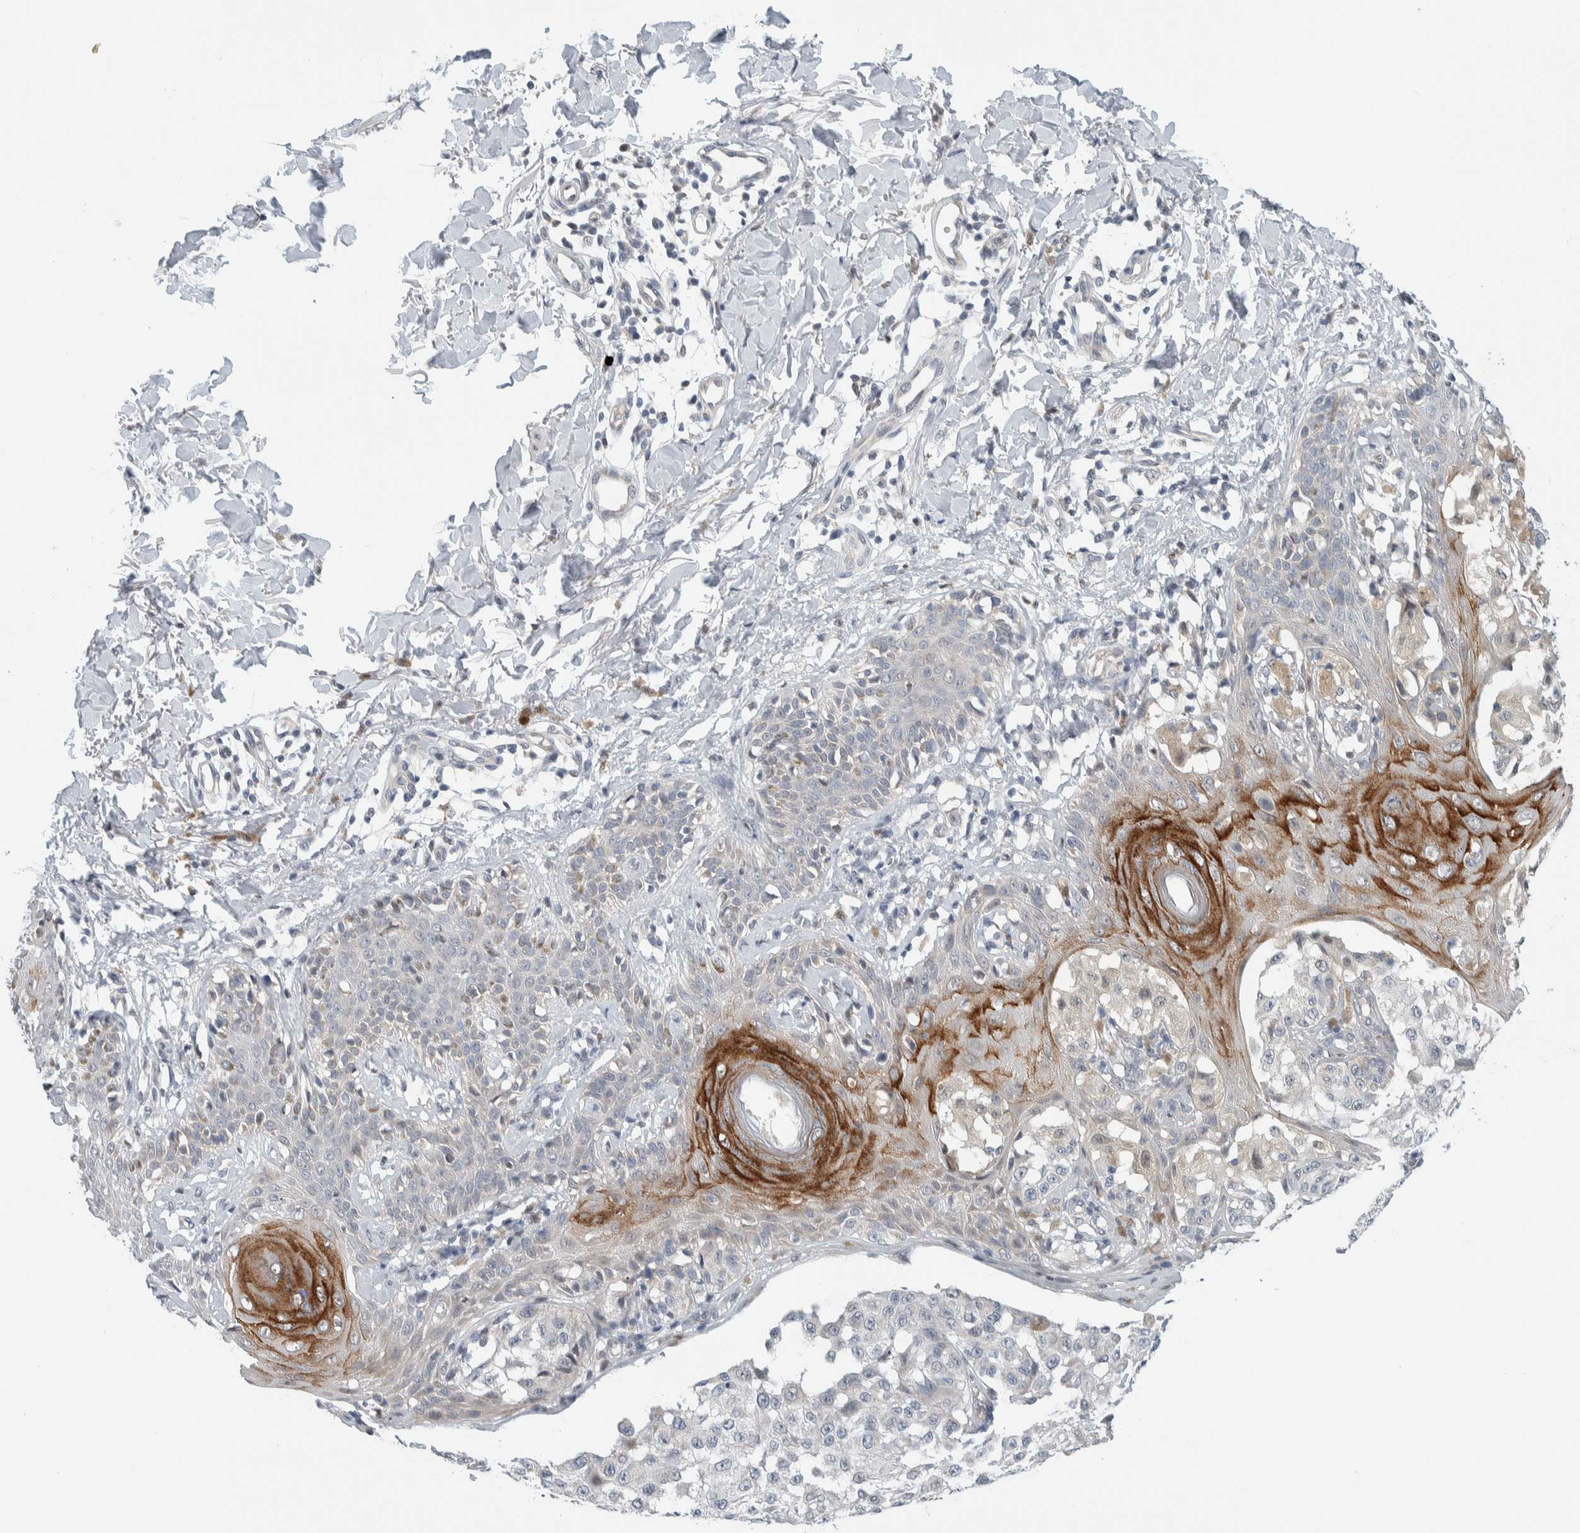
{"staining": {"intensity": "negative", "quantity": "none", "location": "none"}, "tissue": "melanoma", "cell_type": "Tumor cells", "image_type": "cancer", "snomed": [{"axis": "morphology", "description": "Malignant melanoma, NOS"}, {"axis": "topography", "description": "Skin"}], "caption": "Immunohistochemistry of human malignant melanoma exhibits no expression in tumor cells.", "gene": "NEUROD1", "patient": {"sex": "female", "age": 46}}